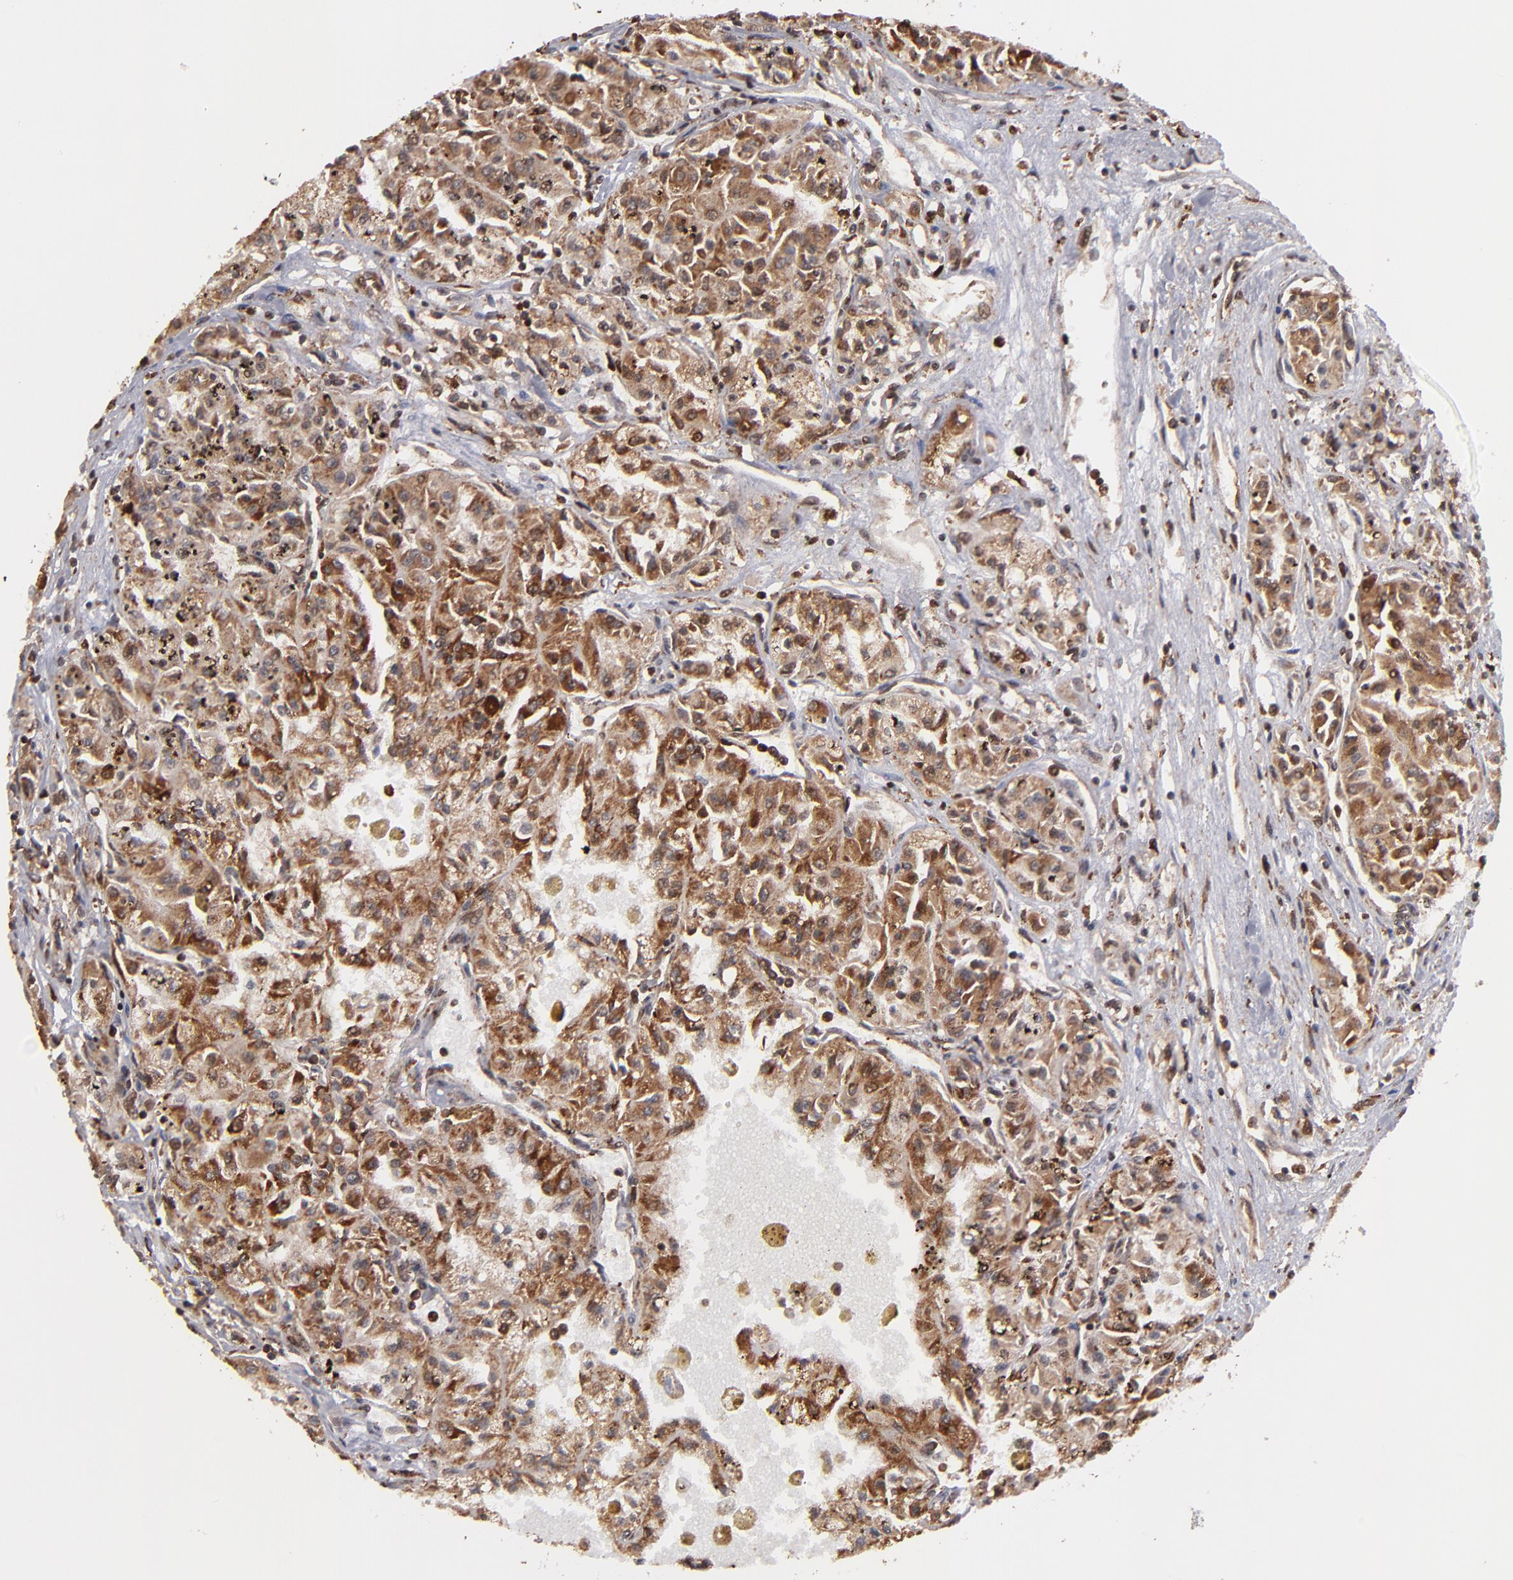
{"staining": {"intensity": "strong", "quantity": ">75%", "location": "cytoplasmic/membranous,nuclear"}, "tissue": "renal cancer", "cell_type": "Tumor cells", "image_type": "cancer", "snomed": [{"axis": "morphology", "description": "Adenocarcinoma, NOS"}, {"axis": "topography", "description": "Kidney"}], "caption": "Immunohistochemical staining of adenocarcinoma (renal) exhibits strong cytoplasmic/membranous and nuclear protein positivity in about >75% of tumor cells.", "gene": "RGS6", "patient": {"sex": "male", "age": 78}}